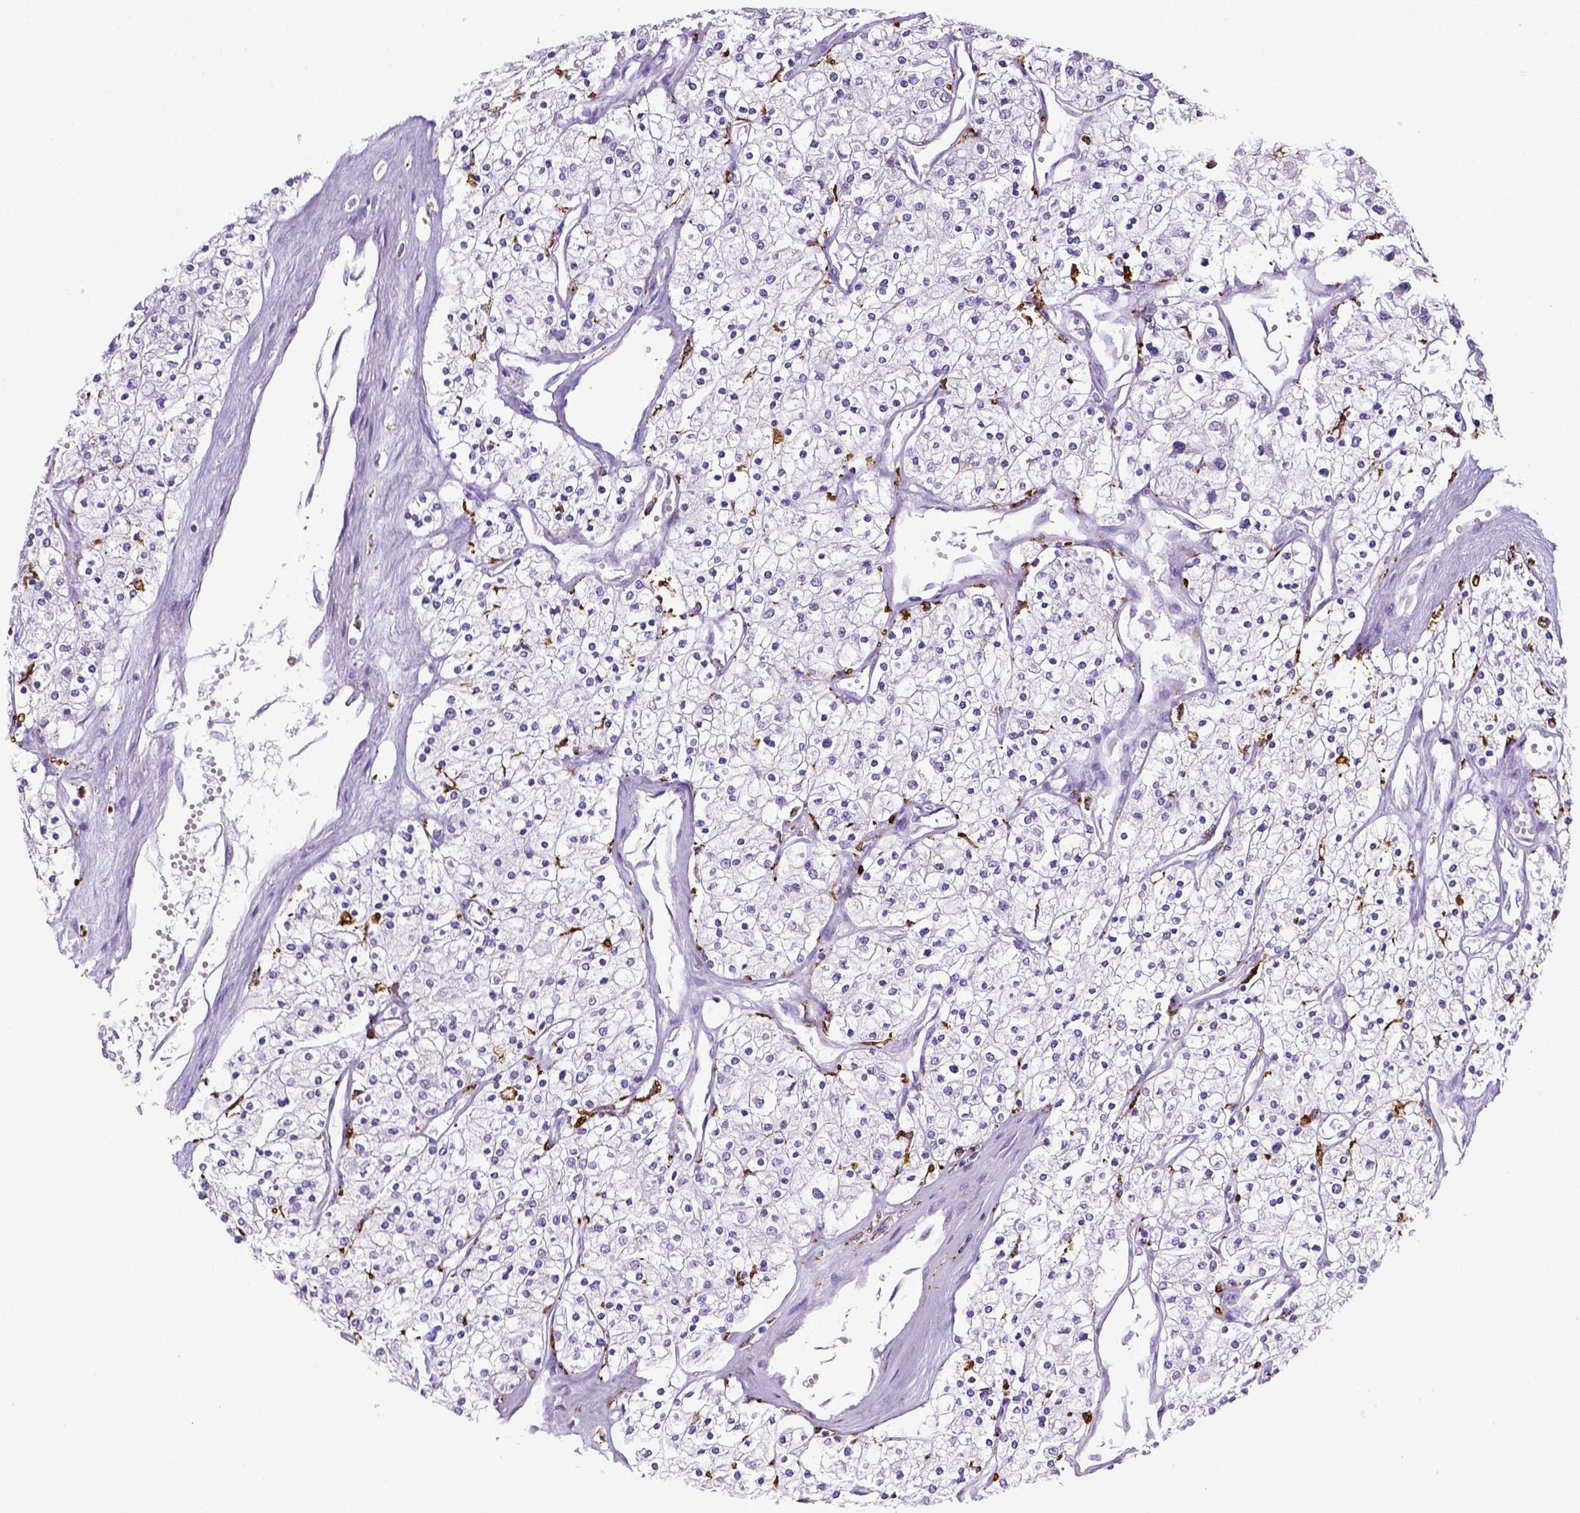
{"staining": {"intensity": "negative", "quantity": "none", "location": "none"}, "tissue": "renal cancer", "cell_type": "Tumor cells", "image_type": "cancer", "snomed": [{"axis": "morphology", "description": "Adenocarcinoma, NOS"}, {"axis": "topography", "description": "Kidney"}], "caption": "This micrograph is of renal cancer stained with immunohistochemistry to label a protein in brown with the nuclei are counter-stained blue. There is no expression in tumor cells. The staining was performed using DAB to visualize the protein expression in brown, while the nuclei were stained in blue with hematoxylin (Magnification: 20x).", "gene": "CD68", "patient": {"sex": "male", "age": 80}}